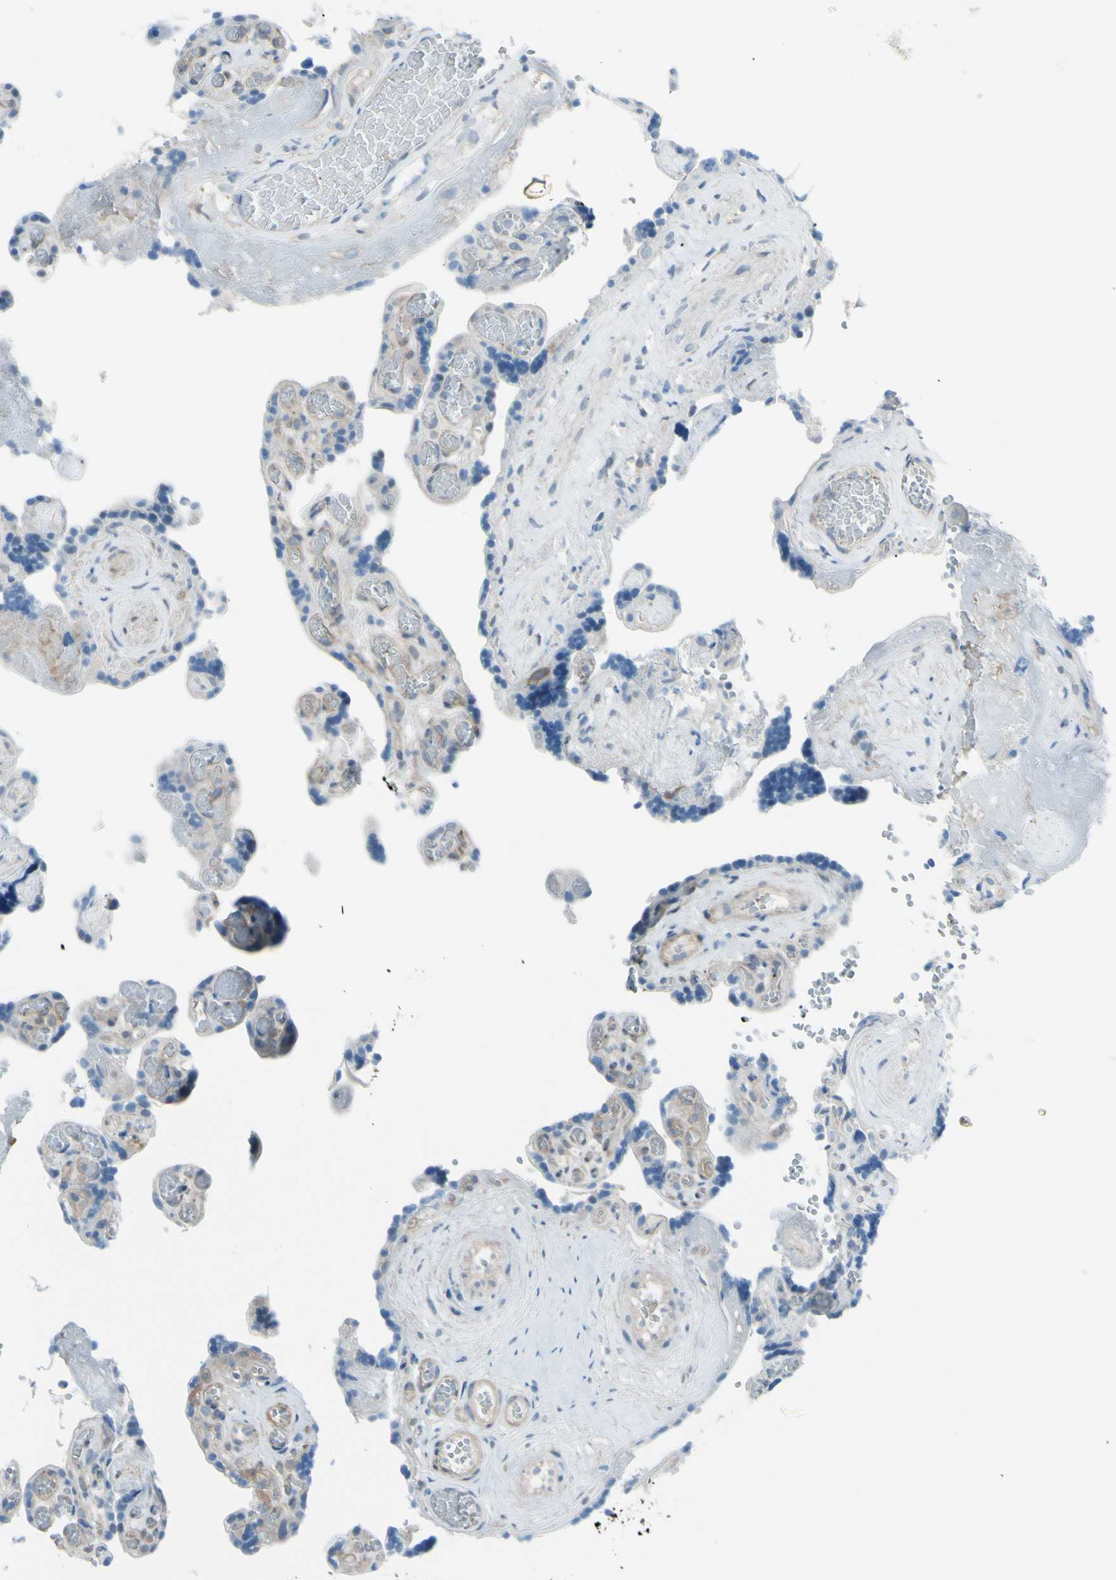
{"staining": {"intensity": "moderate", "quantity": "25%-75%", "location": "cytoplasmic/membranous"}, "tissue": "placenta", "cell_type": "Trophoblastic cells", "image_type": "normal", "snomed": [{"axis": "morphology", "description": "Normal tissue, NOS"}, {"axis": "topography", "description": "Placenta"}], "caption": "Immunohistochemical staining of normal human placenta demonstrates moderate cytoplasmic/membranous protein expression in approximately 25%-75% of trophoblastic cells.", "gene": "YWHAQ", "patient": {"sex": "female", "age": 30}}